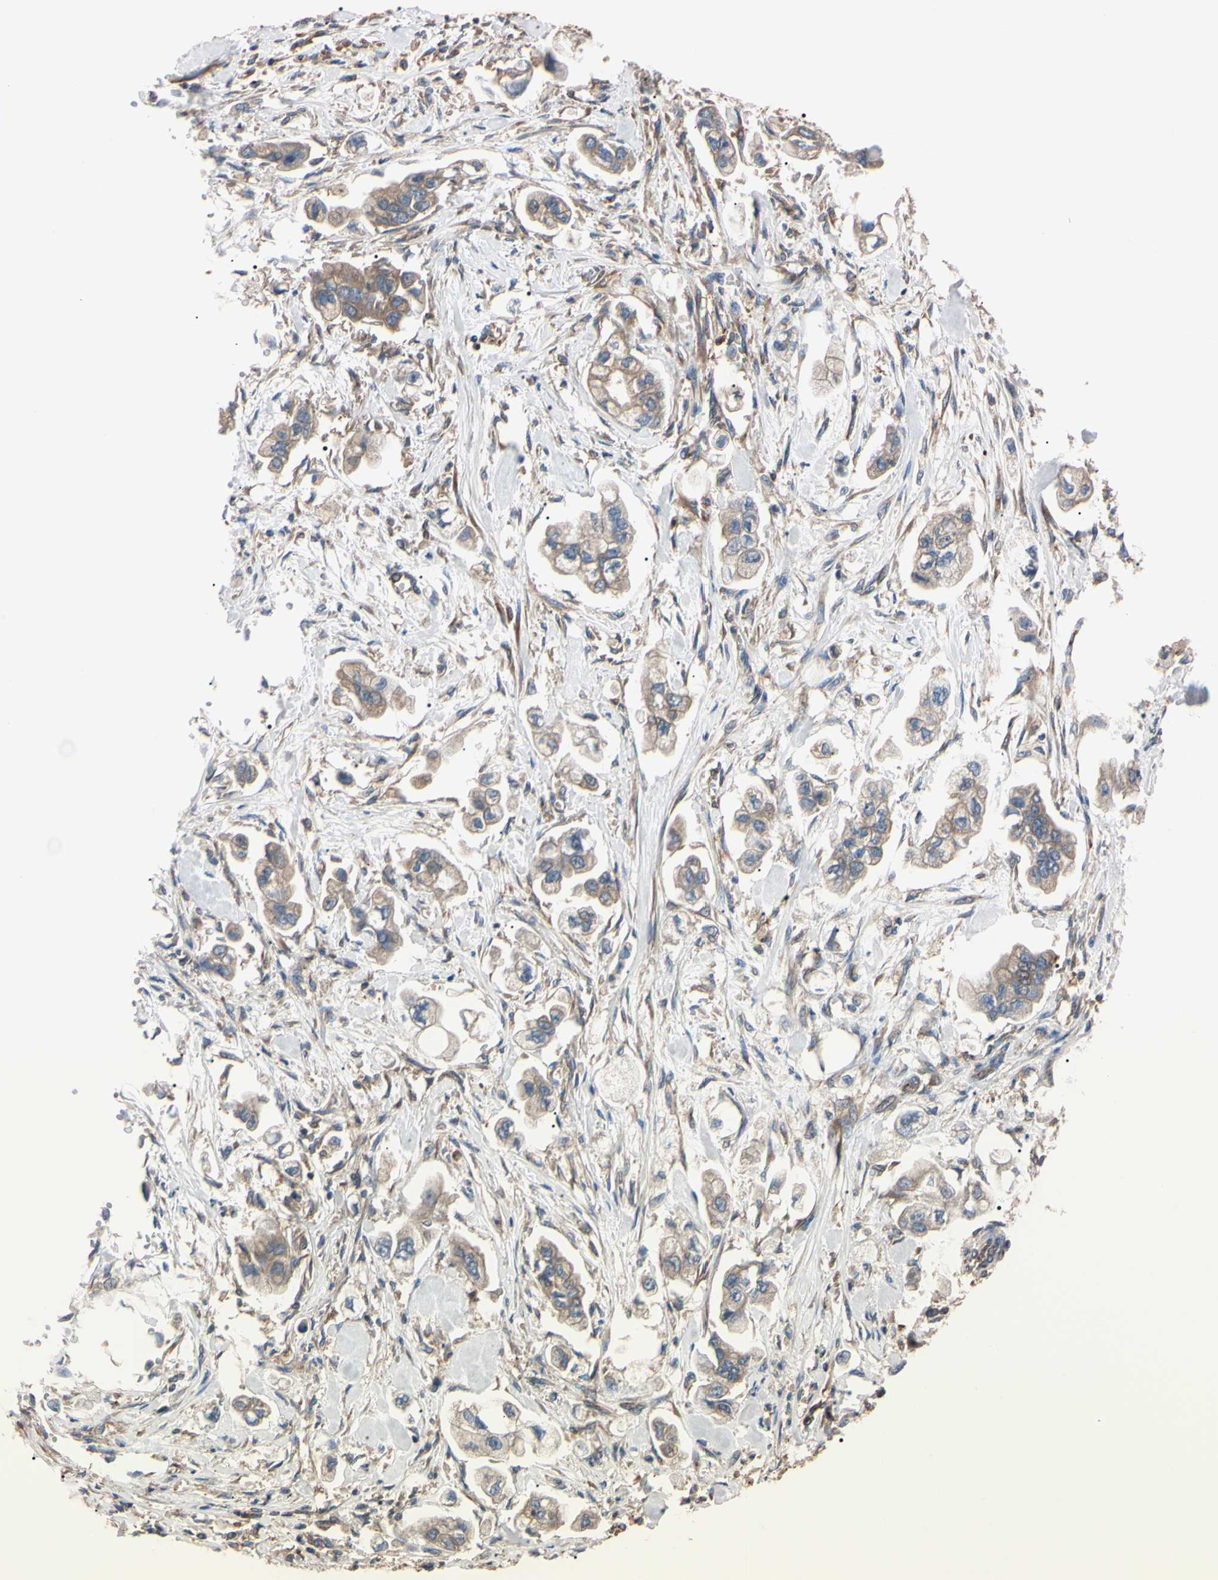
{"staining": {"intensity": "weak", "quantity": ">75%", "location": "cytoplasmic/membranous"}, "tissue": "stomach cancer", "cell_type": "Tumor cells", "image_type": "cancer", "snomed": [{"axis": "morphology", "description": "Adenocarcinoma, NOS"}, {"axis": "topography", "description": "Stomach"}], "caption": "Human stomach adenocarcinoma stained with a brown dye exhibits weak cytoplasmic/membranous positive positivity in approximately >75% of tumor cells.", "gene": "PRKACA", "patient": {"sex": "male", "age": 62}}